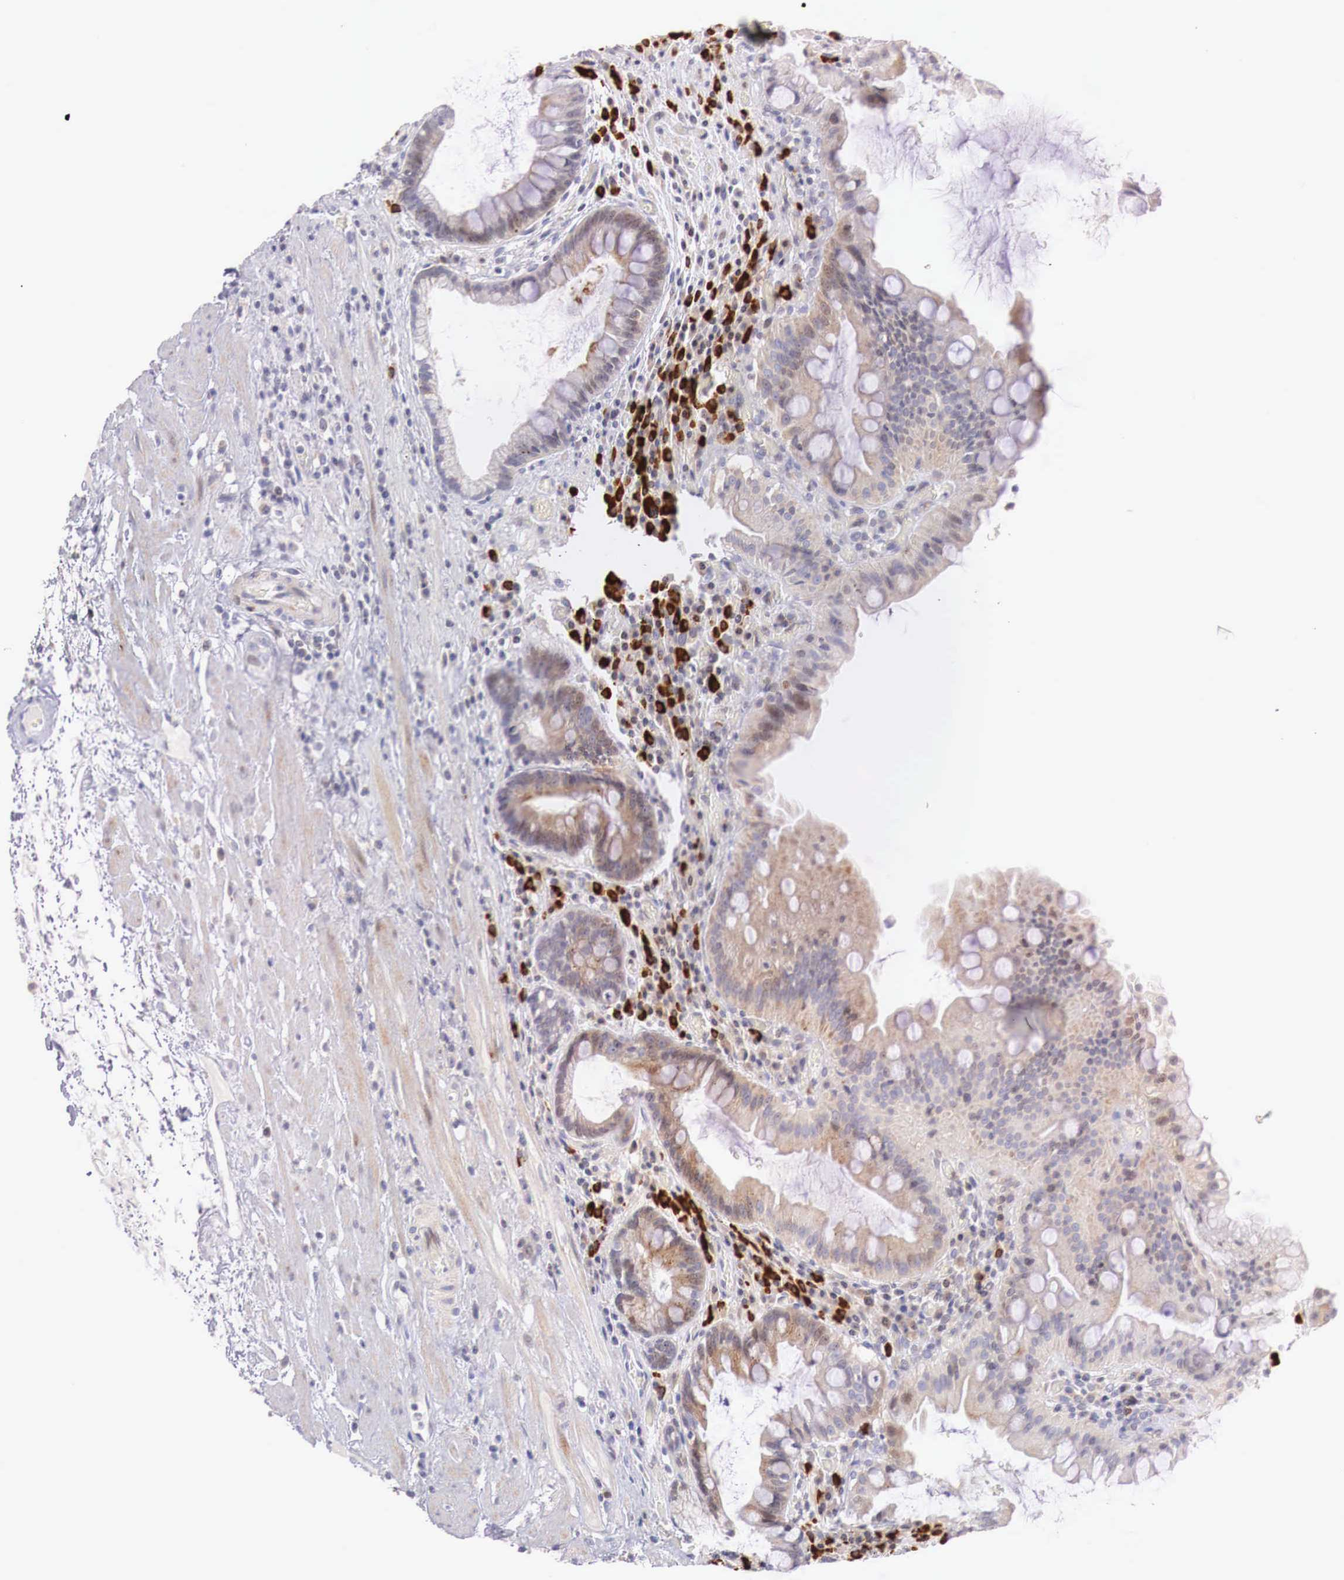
{"staining": {"intensity": "weak", "quantity": "<25%", "location": "cytoplasmic/membranous"}, "tissue": "stomach", "cell_type": "Glandular cells", "image_type": "normal", "snomed": [{"axis": "morphology", "description": "Normal tissue, NOS"}, {"axis": "topography", "description": "Stomach, lower"}, {"axis": "topography", "description": "Duodenum"}], "caption": "IHC of normal stomach demonstrates no expression in glandular cells.", "gene": "CLCN5", "patient": {"sex": "male", "age": 84}}